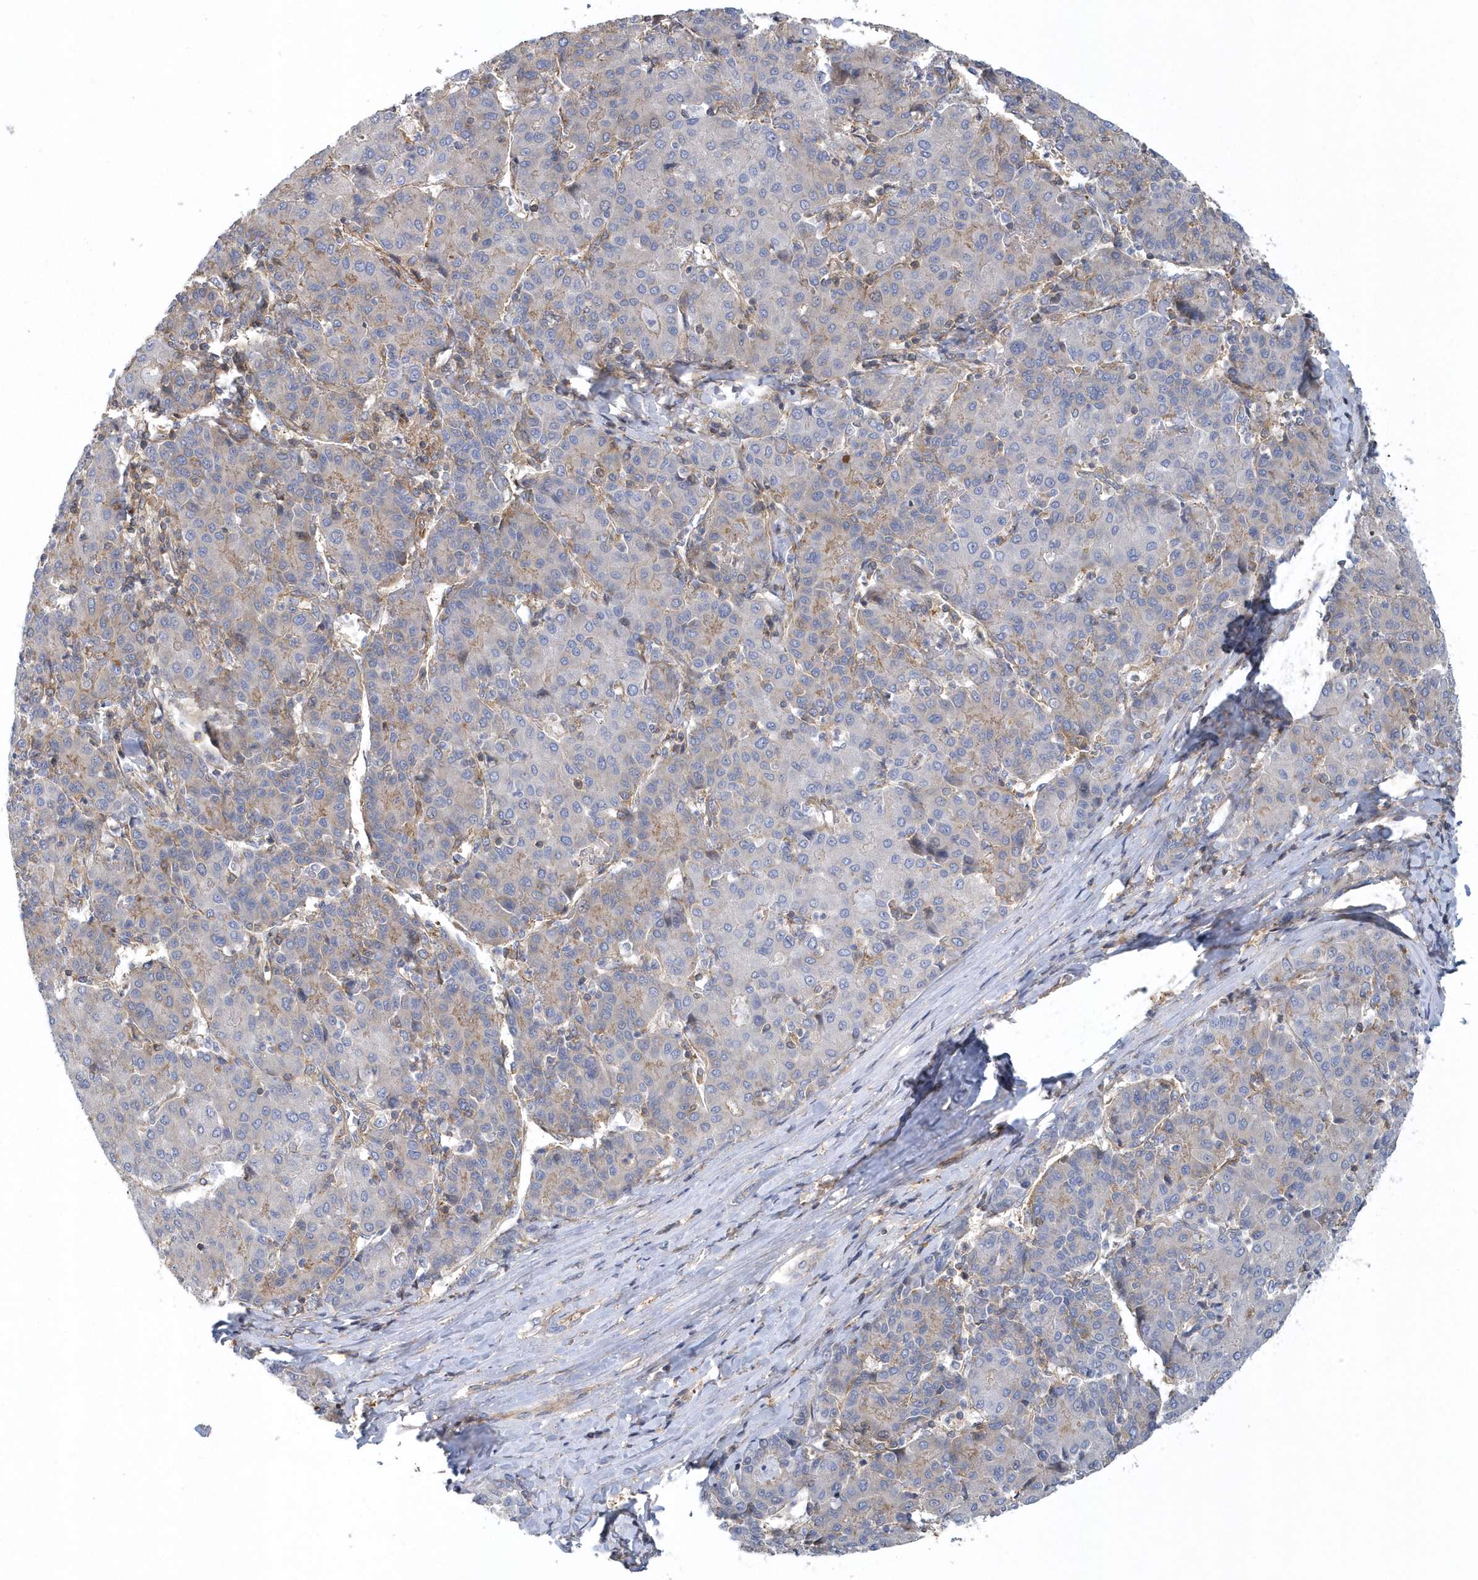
{"staining": {"intensity": "negative", "quantity": "none", "location": "none"}, "tissue": "liver cancer", "cell_type": "Tumor cells", "image_type": "cancer", "snomed": [{"axis": "morphology", "description": "Carcinoma, Hepatocellular, NOS"}, {"axis": "topography", "description": "Liver"}], "caption": "This image is of liver cancer stained with immunohistochemistry (IHC) to label a protein in brown with the nuclei are counter-stained blue. There is no positivity in tumor cells.", "gene": "ARAP2", "patient": {"sex": "male", "age": 65}}